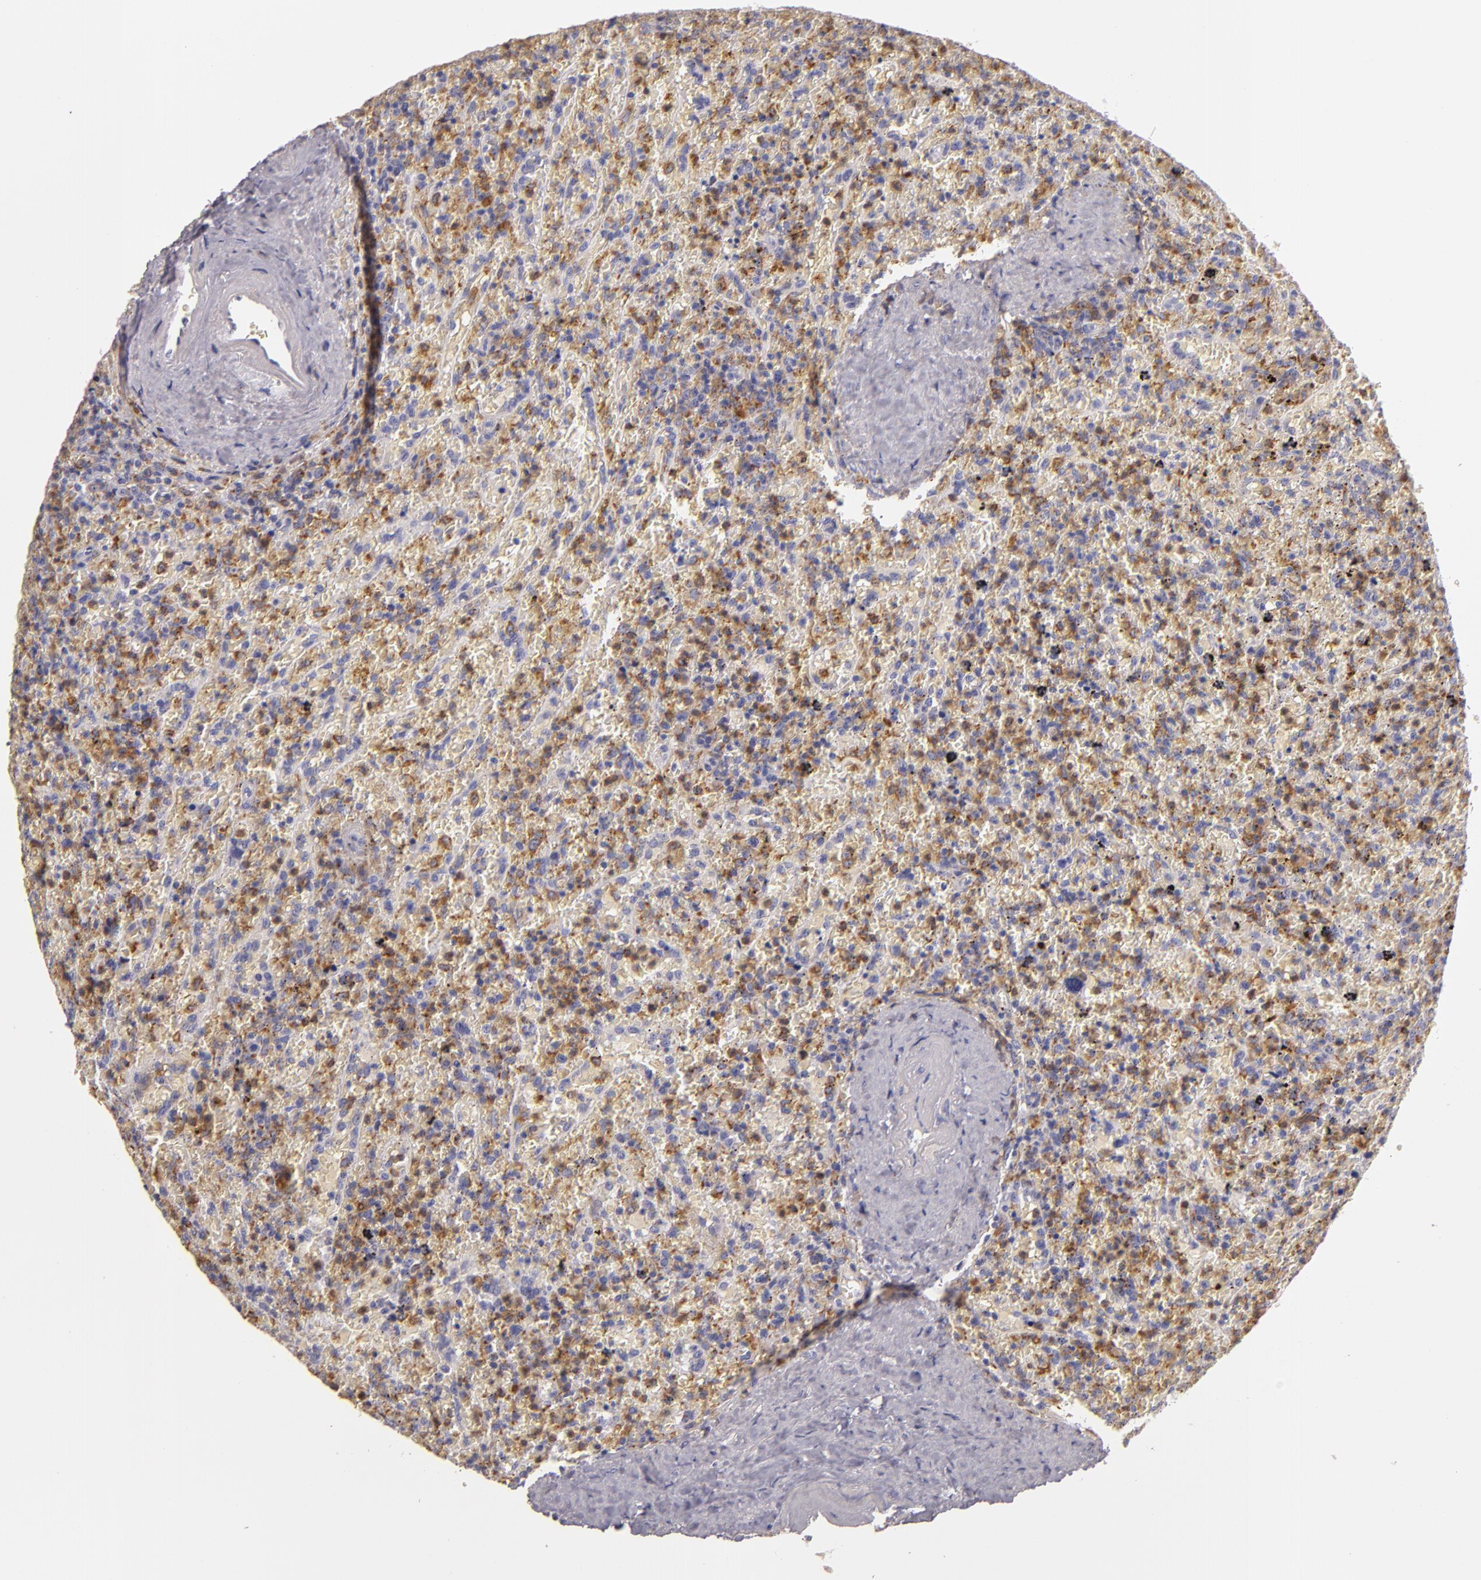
{"staining": {"intensity": "moderate", "quantity": "<25%", "location": "cytoplasmic/membranous"}, "tissue": "lymphoma", "cell_type": "Tumor cells", "image_type": "cancer", "snomed": [{"axis": "morphology", "description": "Malignant lymphoma, non-Hodgkin's type, High grade"}, {"axis": "topography", "description": "Spleen"}, {"axis": "topography", "description": "Lymph node"}], "caption": "Immunohistochemical staining of human malignant lymphoma, non-Hodgkin's type (high-grade) exhibits low levels of moderate cytoplasmic/membranous staining in approximately <25% of tumor cells.", "gene": "TLR8", "patient": {"sex": "female", "age": 70}}